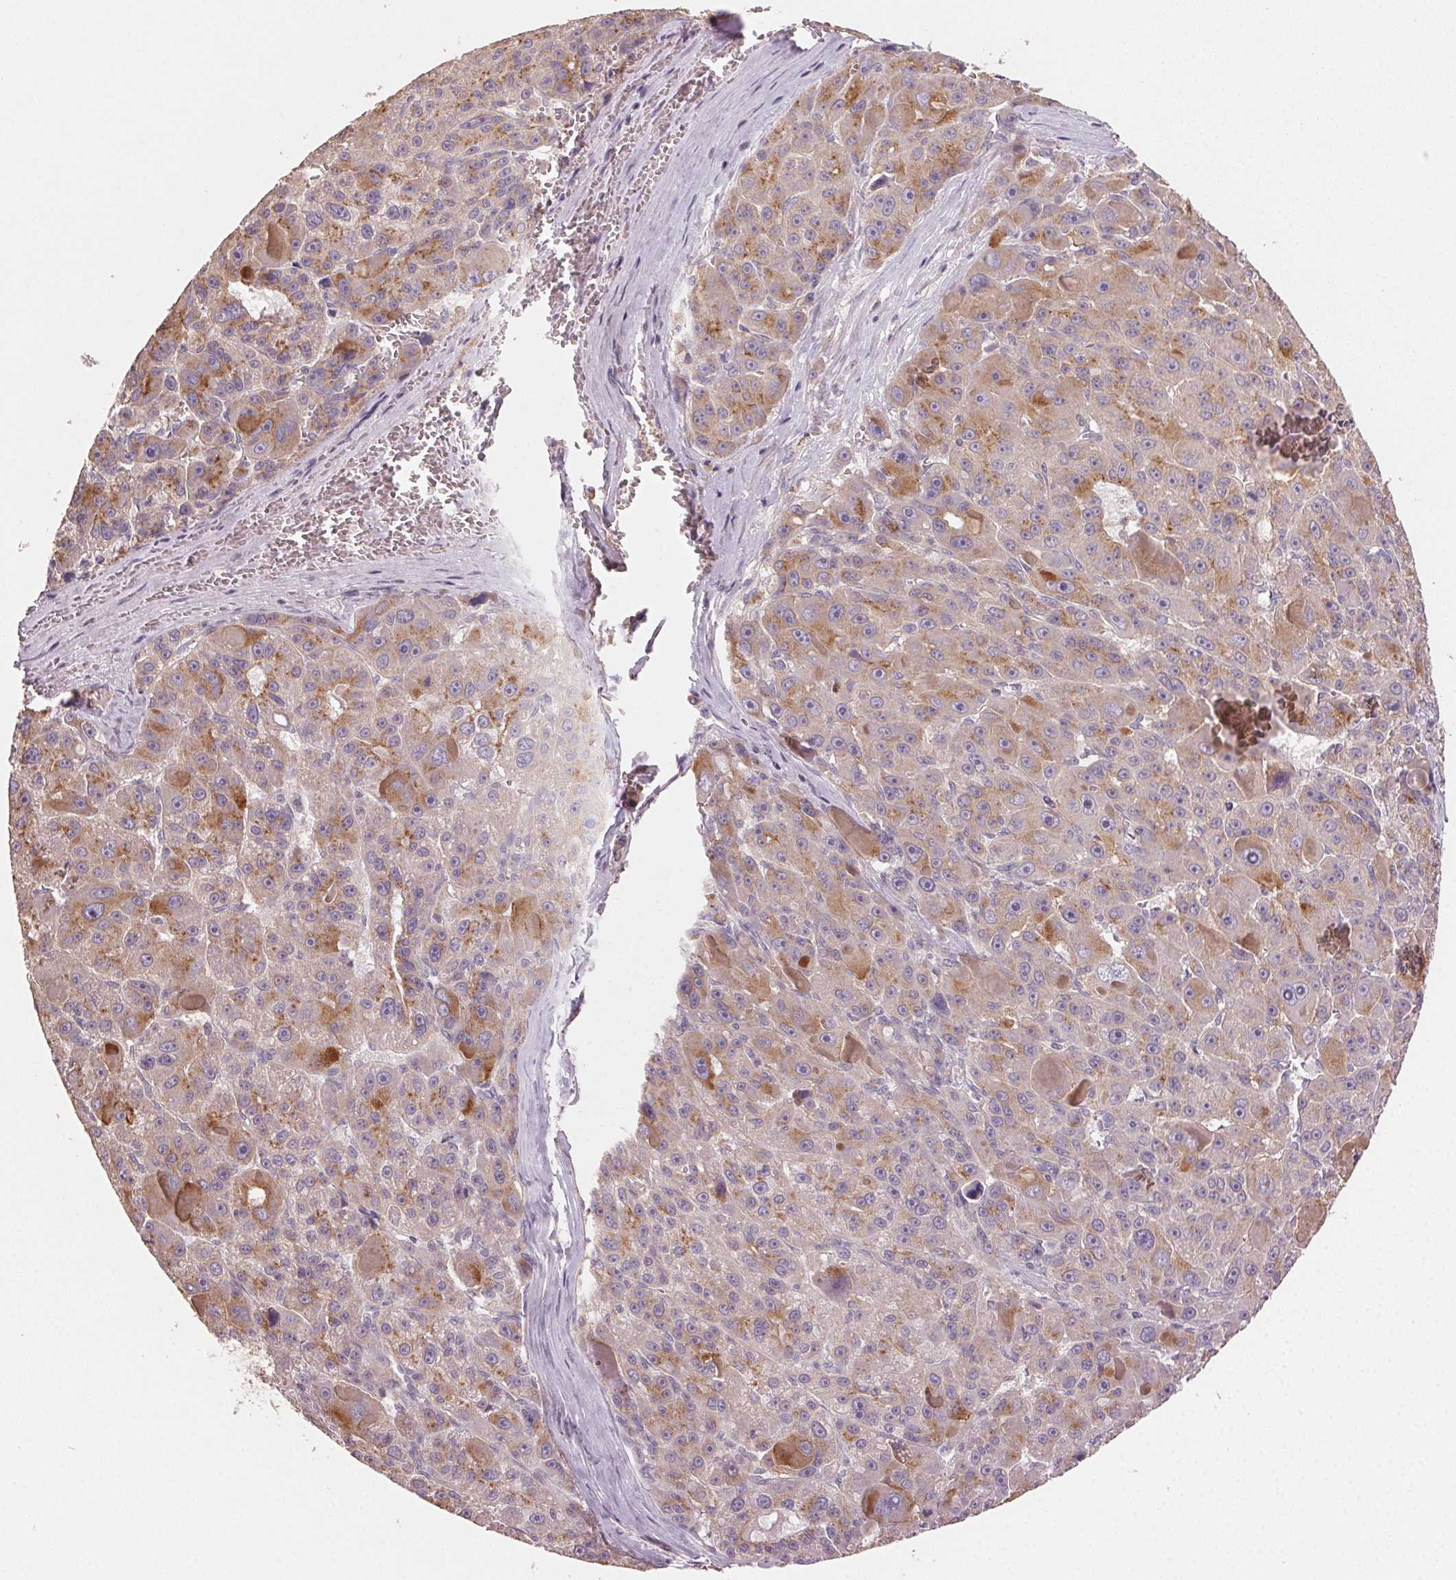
{"staining": {"intensity": "moderate", "quantity": "25%-75%", "location": "cytoplasmic/membranous"}, "tissue": "liver cancer", "cell_type": "Tumor cells", "image_type": "cancer", "snomed": [{"axis": "morphology", "description": "Carcinoma, Hepatocellular, NOS"}, {"axis": "topography", "description": "Liver"}], "caption": "Immunohistochemical staining of human hepatocellular carcinoma (liver) demonstrates medium levels of moderate cytoplasmic/membranous positivity in about 25%-75% of tumor cells. The staining was performed using DAB (3,3'-diaminobenzidine), with brown indicating positive protein expression. Nuclei are stained blue with hematoxylin.", "gene": "AP1S1", "patient": {"sex": "male", "age": 76}}